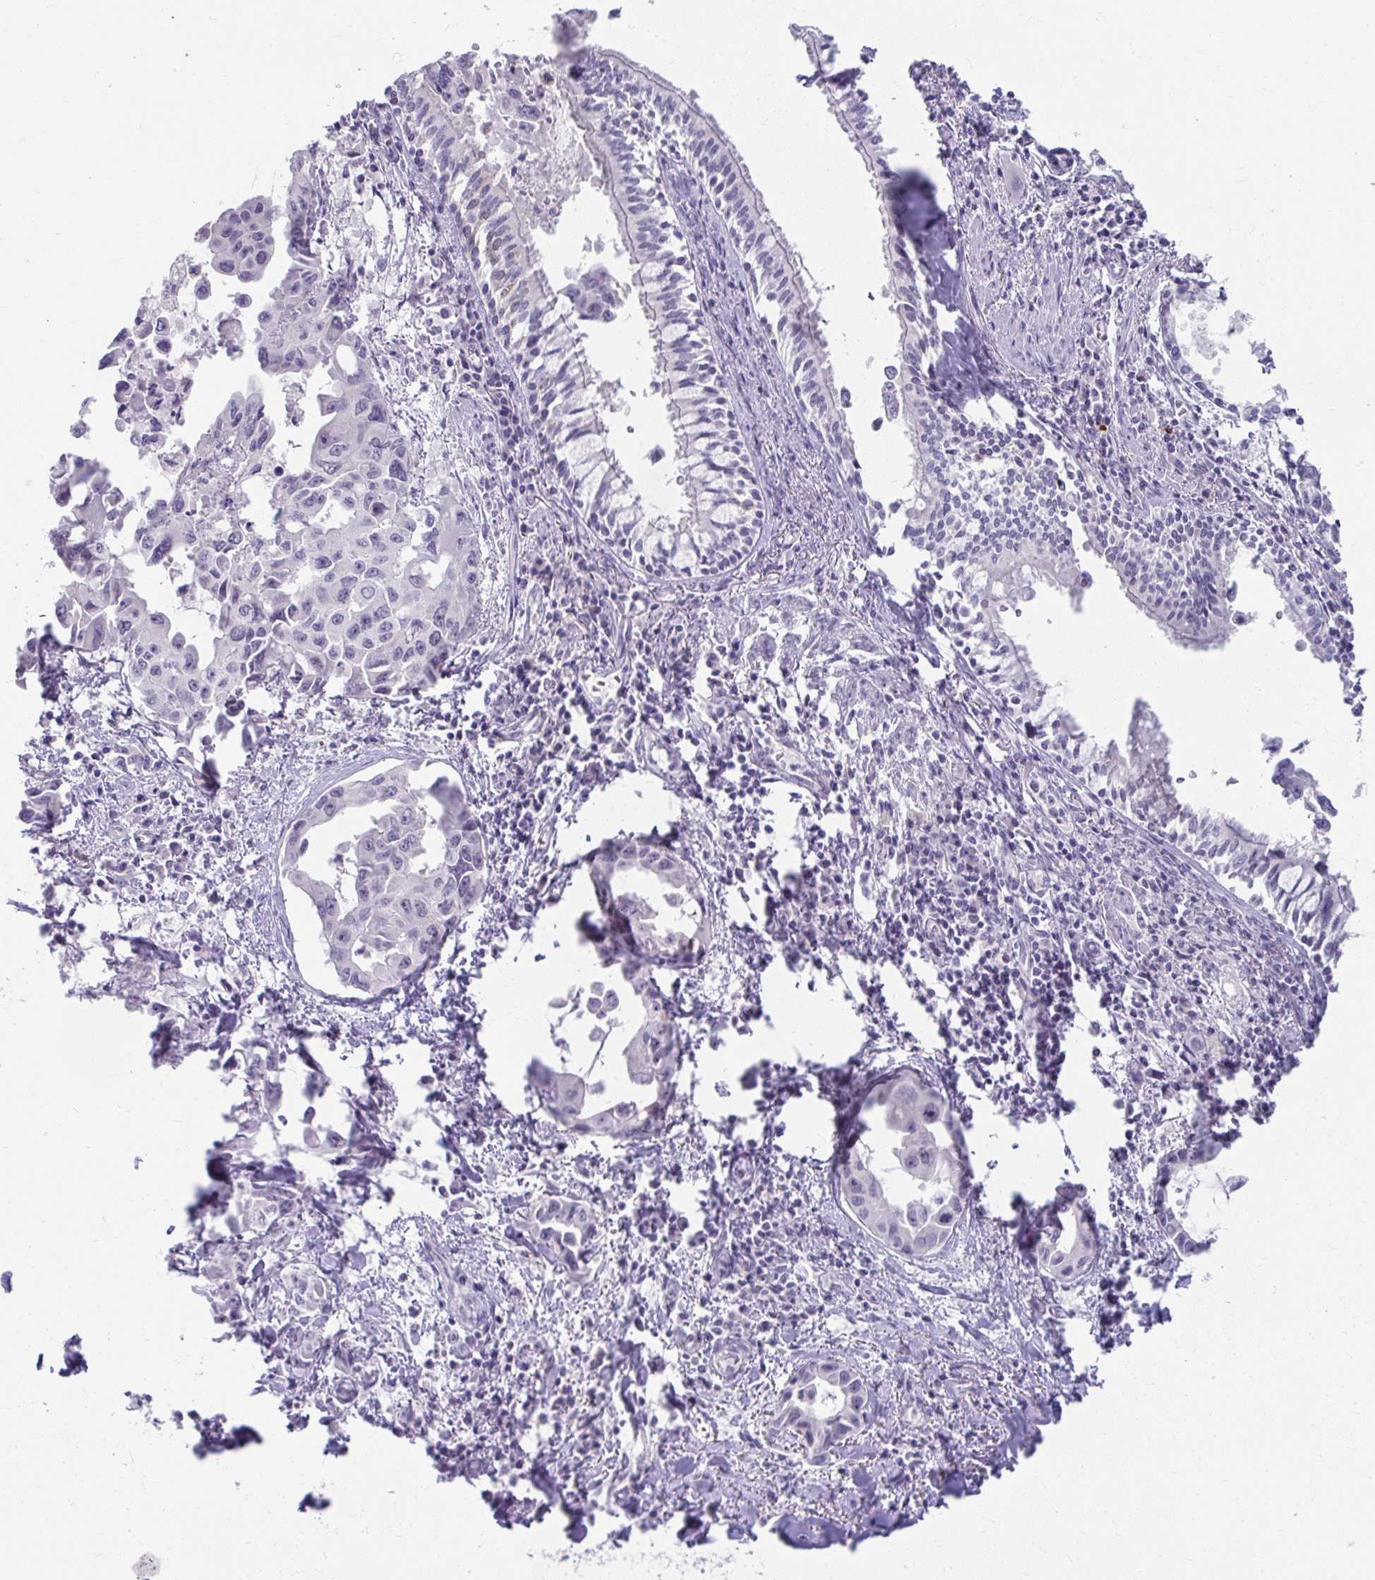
{"staining": {"intensity": "negative", "quantity": "none", "location": "none"}, "tissue": "lung cancer", "cell_type": "Tumor cells", "image_type": "cancer", "snomed": [{"axis": "morphology", "description": "Adenocarcinoma, NOS"}, {"axis": "topography", "description": "Lung"}], "caption": "Immunohistochemistry (IHC) photomicrograph of neoplastic tissue: human lung adenocarcinoma stained with DAB (3,3'-diaminobenzidine) exhibits no significant protein staining in tumor cells. (DAB immunohistochemistry (IHC) with hematoxylin counter stain).", "gene": "UGT3A2", "patient": {"sex": "male", "age": 64}}